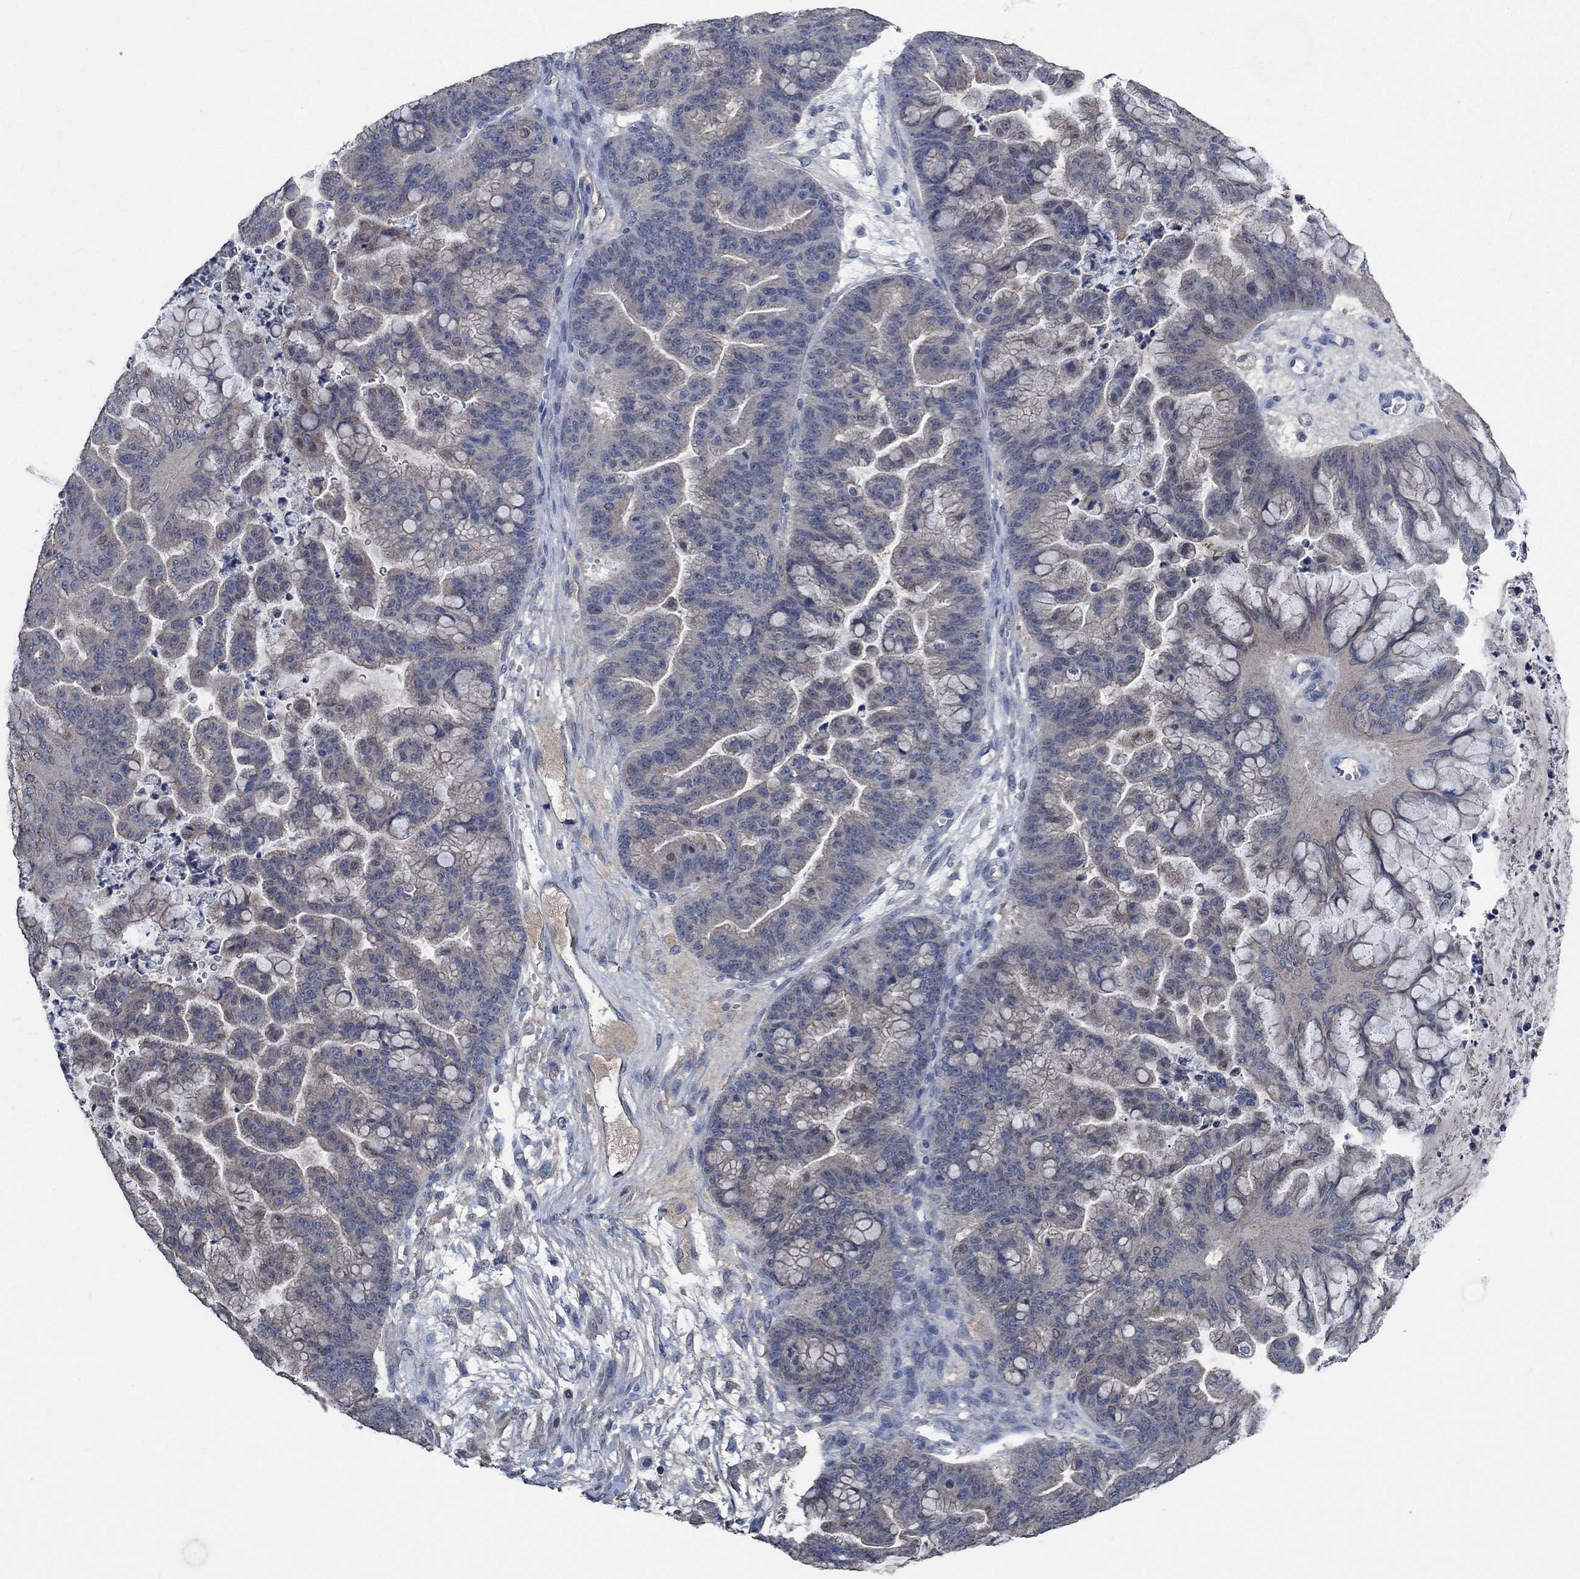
{"staining": {"intensity": "negative", "quantity": "none", "location": "none"}, "tissue": "ovarian cancer", "cell_type": "Tumor cells", "image_type": "cancer", "snomed": [{"axis": "morphology", "description": "Cystadenocarcinoma, mucinous, NOS"}, {"axis": "topography", "description": "Ovary"}], "caption": "Ovarian cancer was stained to show a protein in brown. There is no significant positivity in tumor cells.", "gene": "OBSCN", "patient": {"sex": "female", "age": 67}}